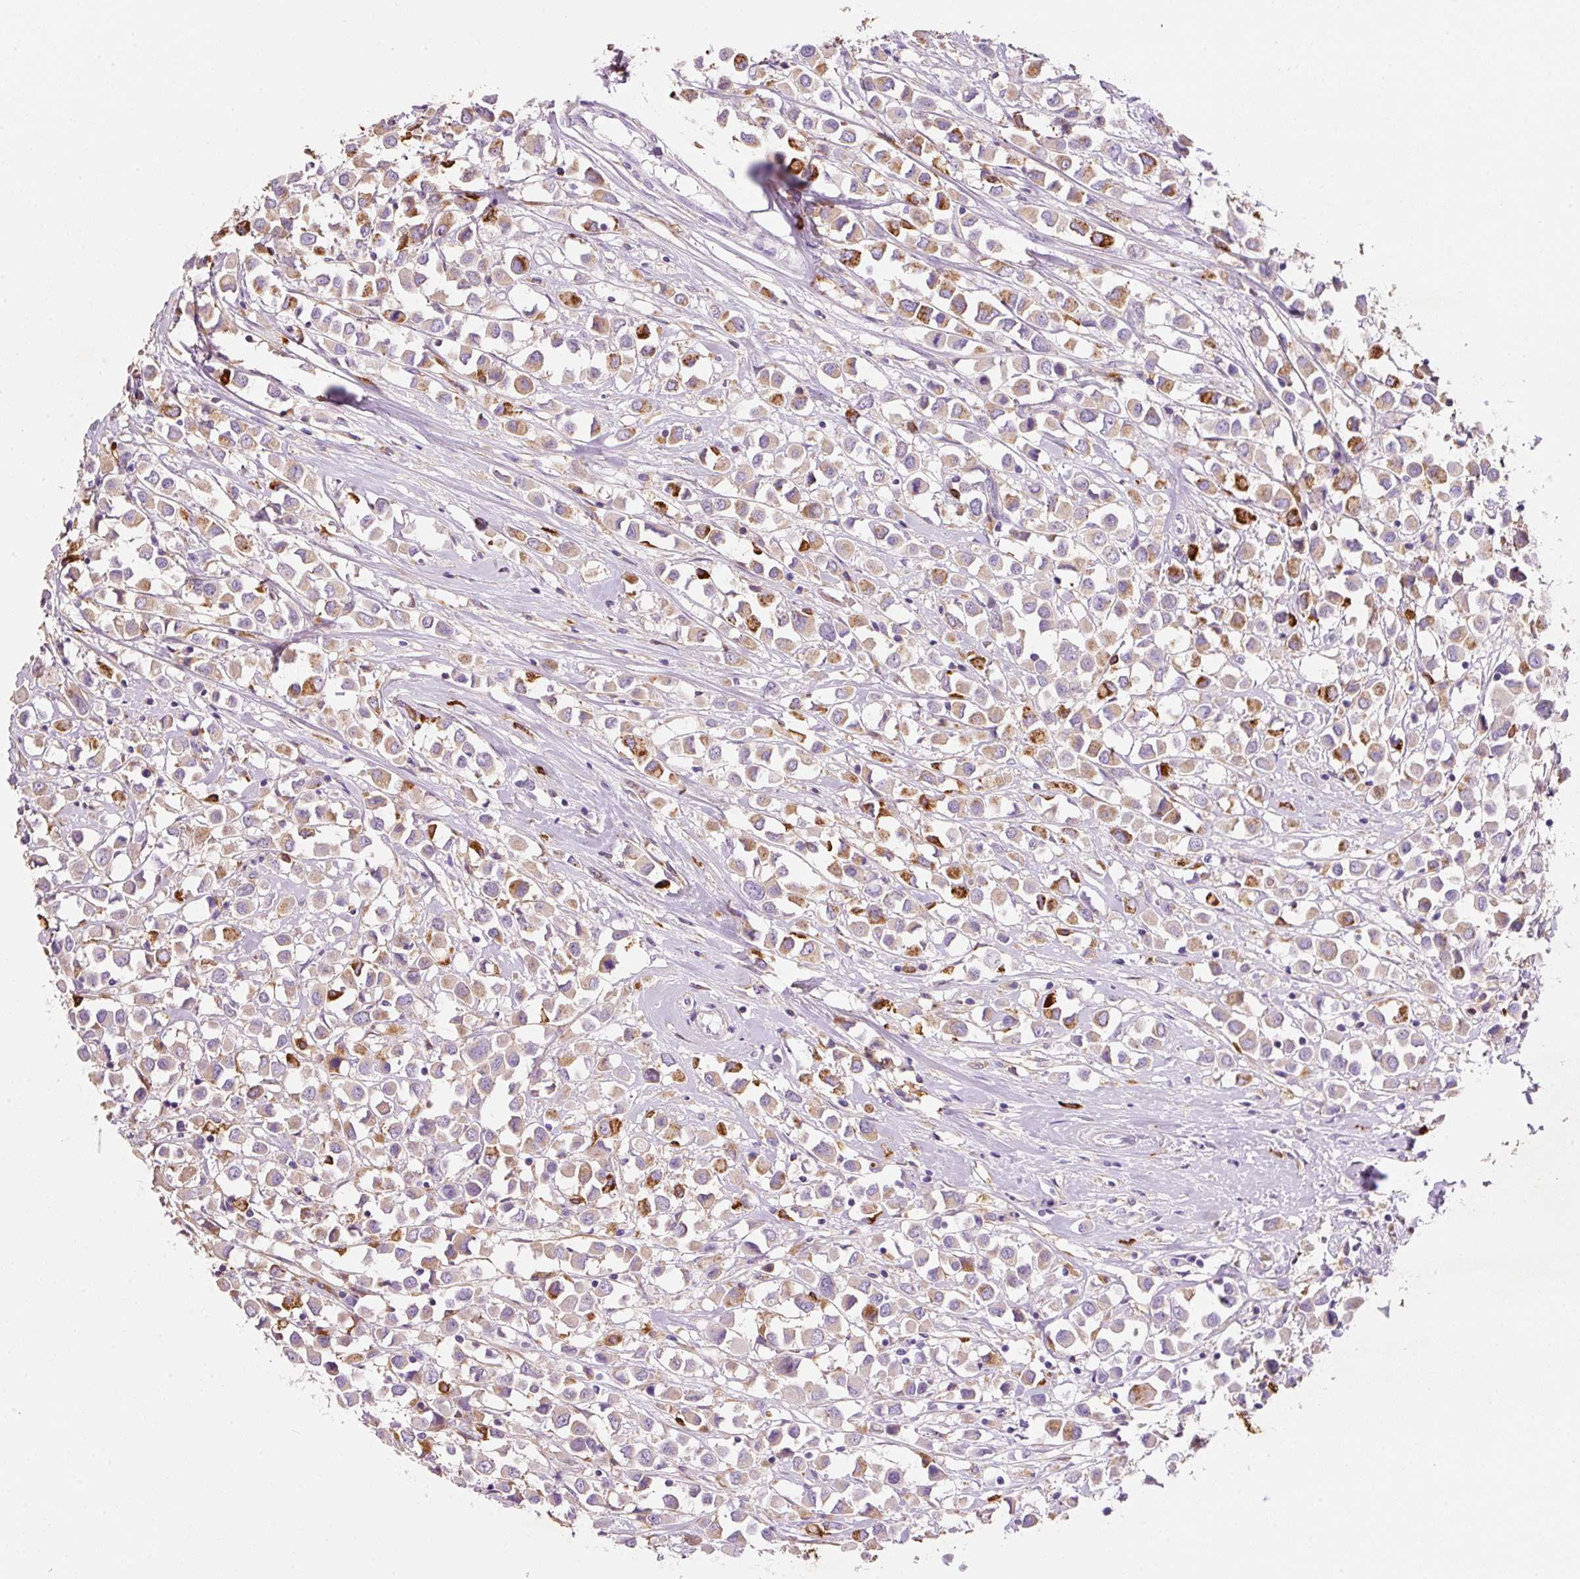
{"staining": {"intensity": "moderate", "quantity": "25%-75%", "location": "cytoplasmic/membranous"}, "tissue": "breast cancer", "cell_type": "Tumor cells", "image_type": "cancer", "snomed": [{"axis": "morphology", "description": "Duct carcinoma"}, {"axis": "topography", "description": "Breast"}], "caption": "IHC image of neoplastic tissue: breast infiltrating ductal carcinoma stained using immunohistochemistry (IHC) exhibits medium levels of moderate protein expression localized specifically in the cytoplasmic/membranous of tumor cells, appearing as a cytoplasmic/membranous brown color.", "gene": "TMC8", "patient": {"sex": "female", "age": 61}}